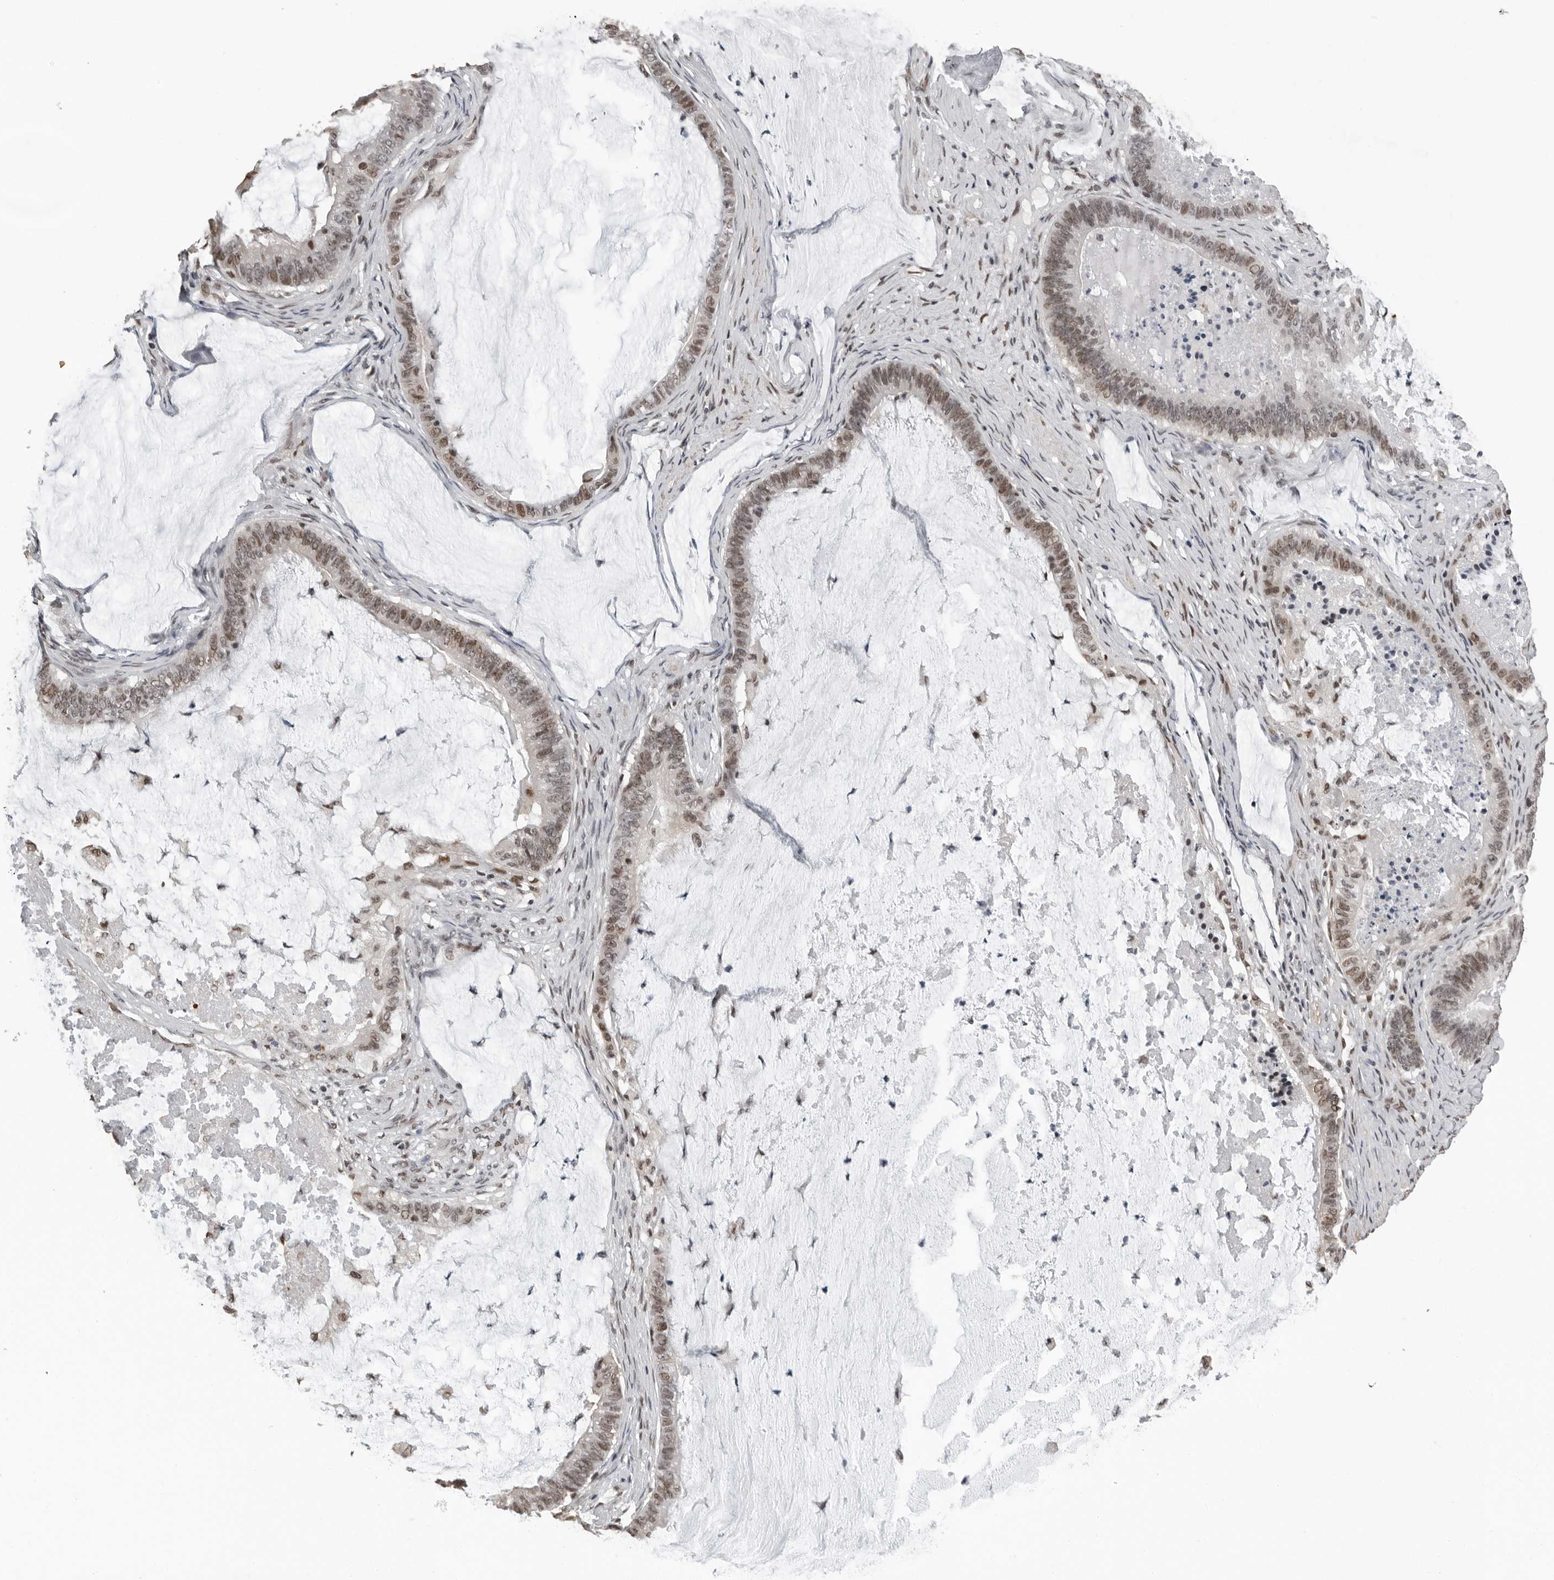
{"staining": {"intensity": "moderate", "quantity": "25%-75%", "location": "cytoplasmic/membranous,nuclear"}, "tissue": "ovarian cancer", "cell_type": "Tumor cells", "image_type": "cancer", "snomed": [{"axis": "morphology", "description": "Cystadenocarcinoma, mucinous, NOS"}, {"axis": "topography", "description": "Ovary"}], "caption": "Tumor cells exhibit medium levels of moderate cytoplasmic/membranous and nuclear staining in approximately 25%-75% of cells in ovarian cancer (mucinous cystadenocarcinoma).", "gene": "ORC1", "patient": {"sex": "female", "age": 61}}